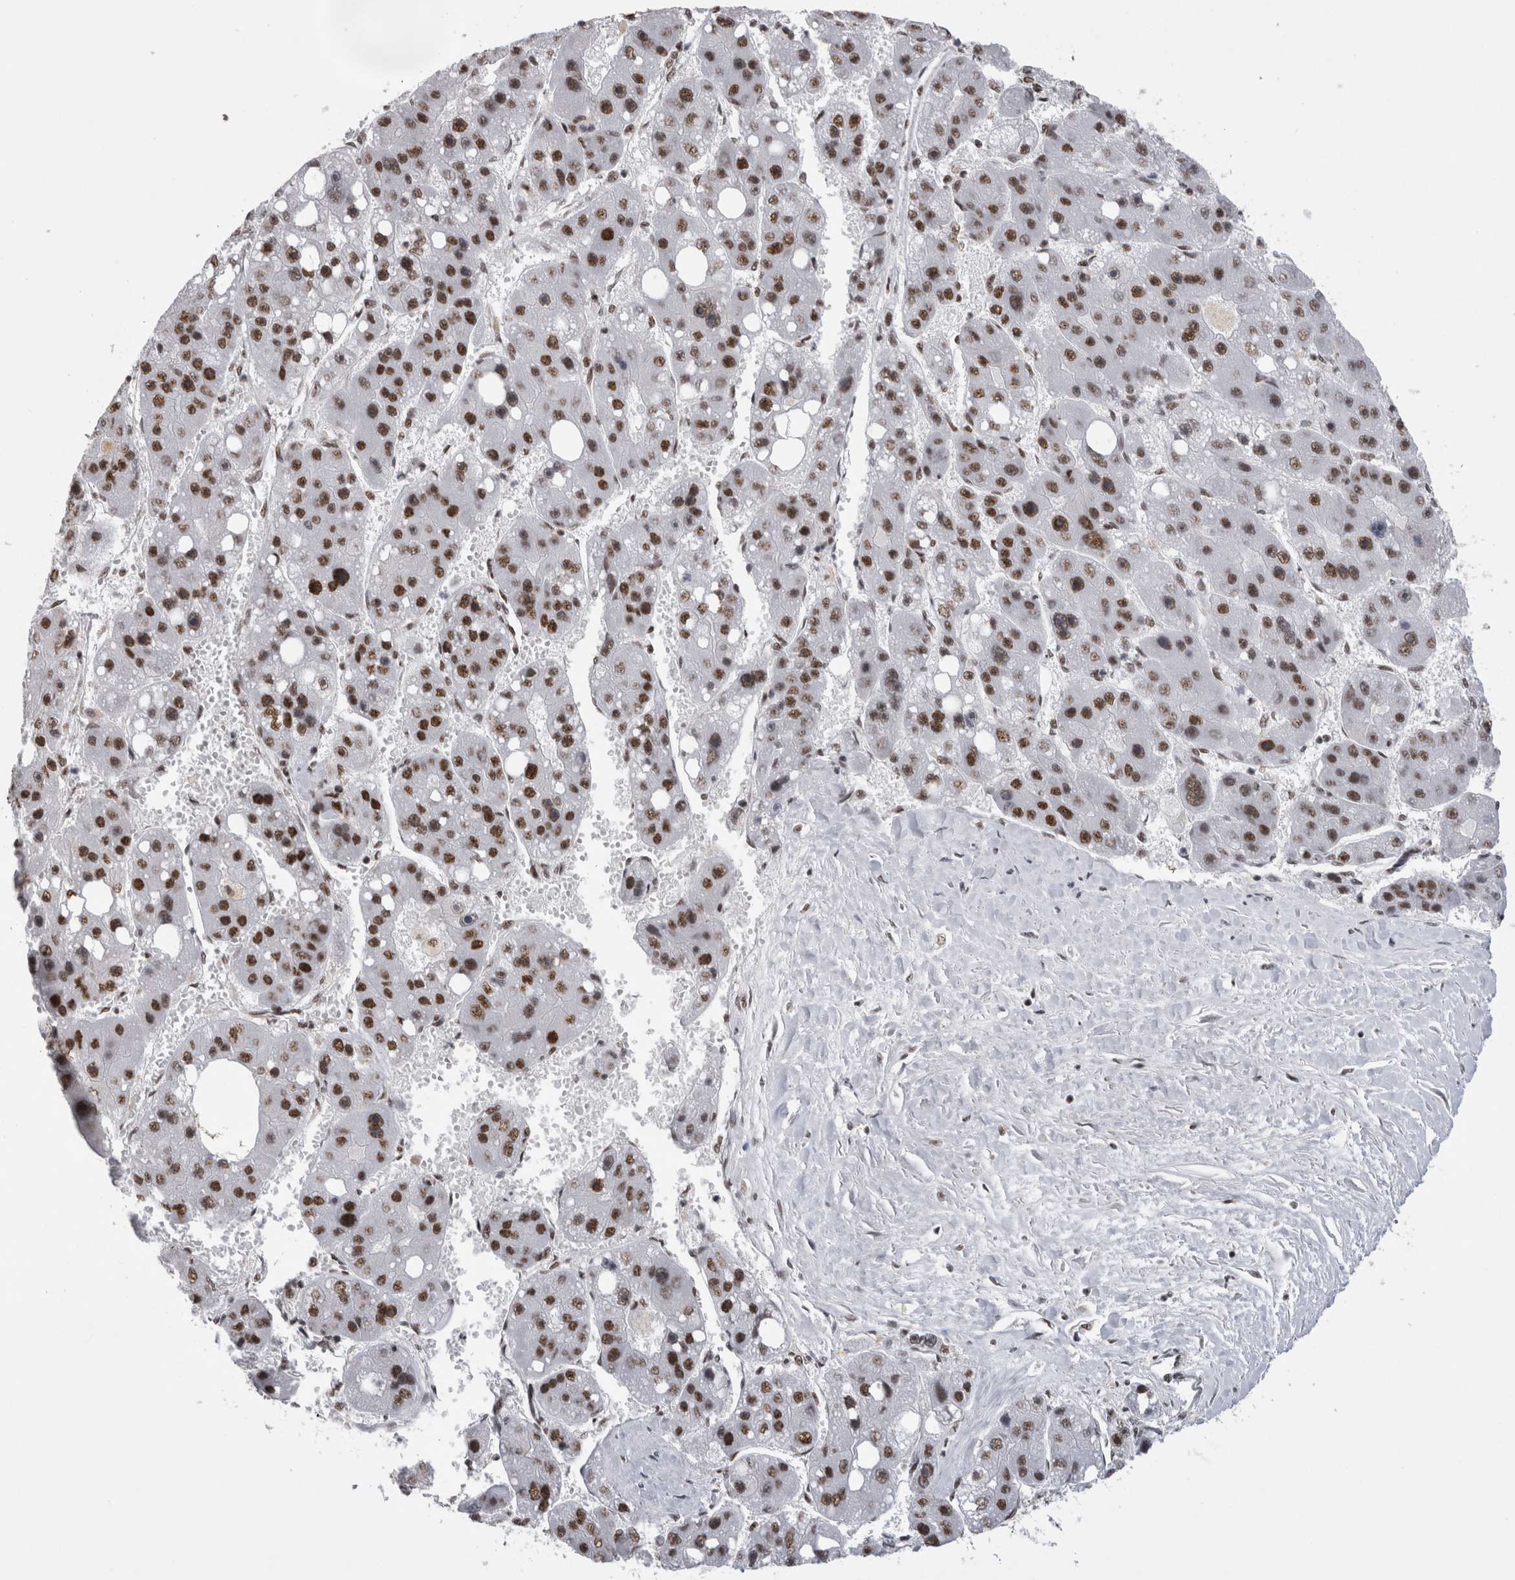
{"staining": {"intensity": "strong", "quantity": ">75%", "location": "nuclear"}, "tissue": "liver cancer", "cell_type": "Tumor cells", "image_type": "cancer", "snomed": [{"axis": "morphology", "description": "Carcinoma, Hepatocellular, NOS"}, {"axis": "topography", "description": "Liver"}], "caption": "A high-resolution micrograph shows immunohistochemistry staining of liver cancer (hepatocellular carcinoma), which shows strong nuclear expression in about >75% of tumor cells.", "gene": "CDK11A", "patient": {"sex": "female", "age": 61}}